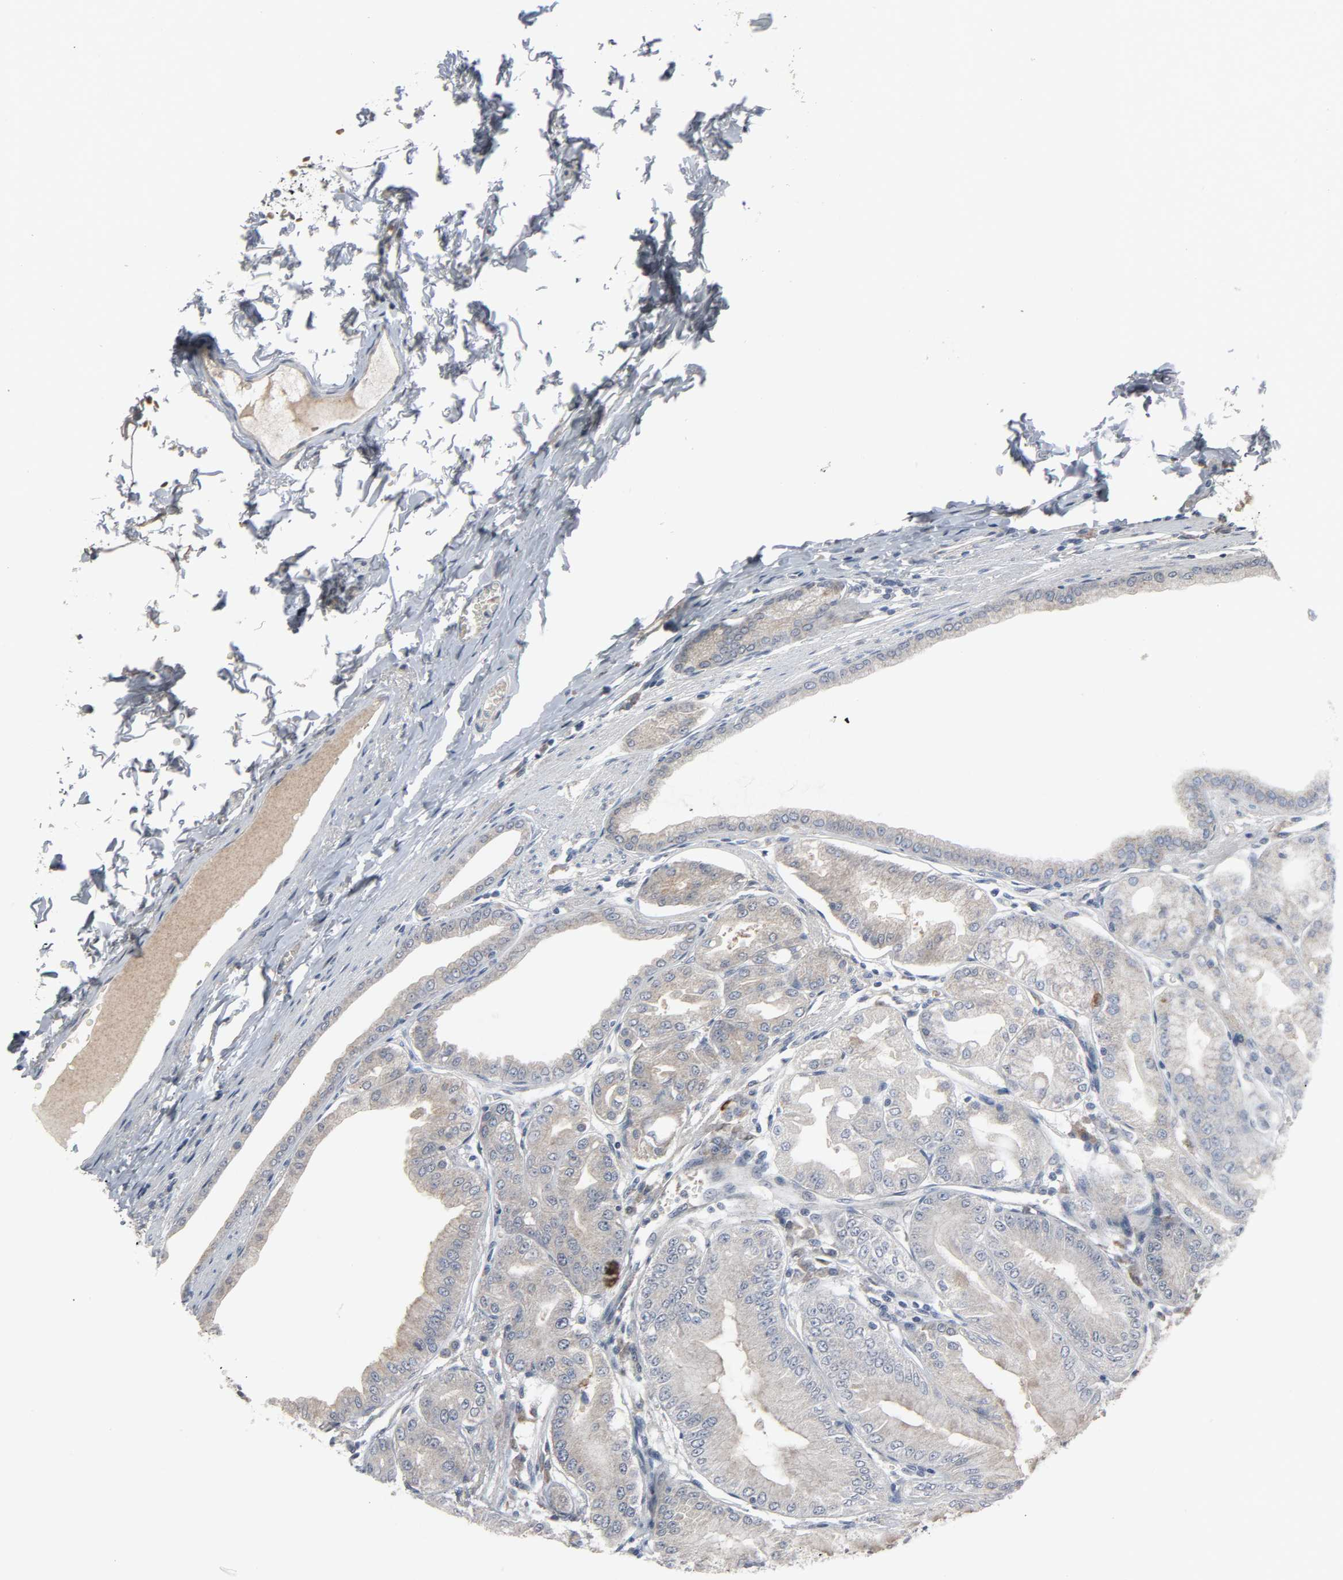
{"staining": {"intensity": "strong", "quantity": ">75%", "location": "cytoplasmic/membranous"}, "tissue": "stomach", "cell_type": "Glandular cells", "image_type": "normal", "snomed": [{"axis": "morphology", "description": "Normal tissue, NOS"}, {"axis": "topography", "description": "Stomach, lower"}], "caption": "The photomicrograph displays a brown stain indicating the presence of a protein in the cytoplasmic/membranous of glandular cells in stomach.", "gene": "CLIP1", "patient": {"sex": "male", "age": 71}}